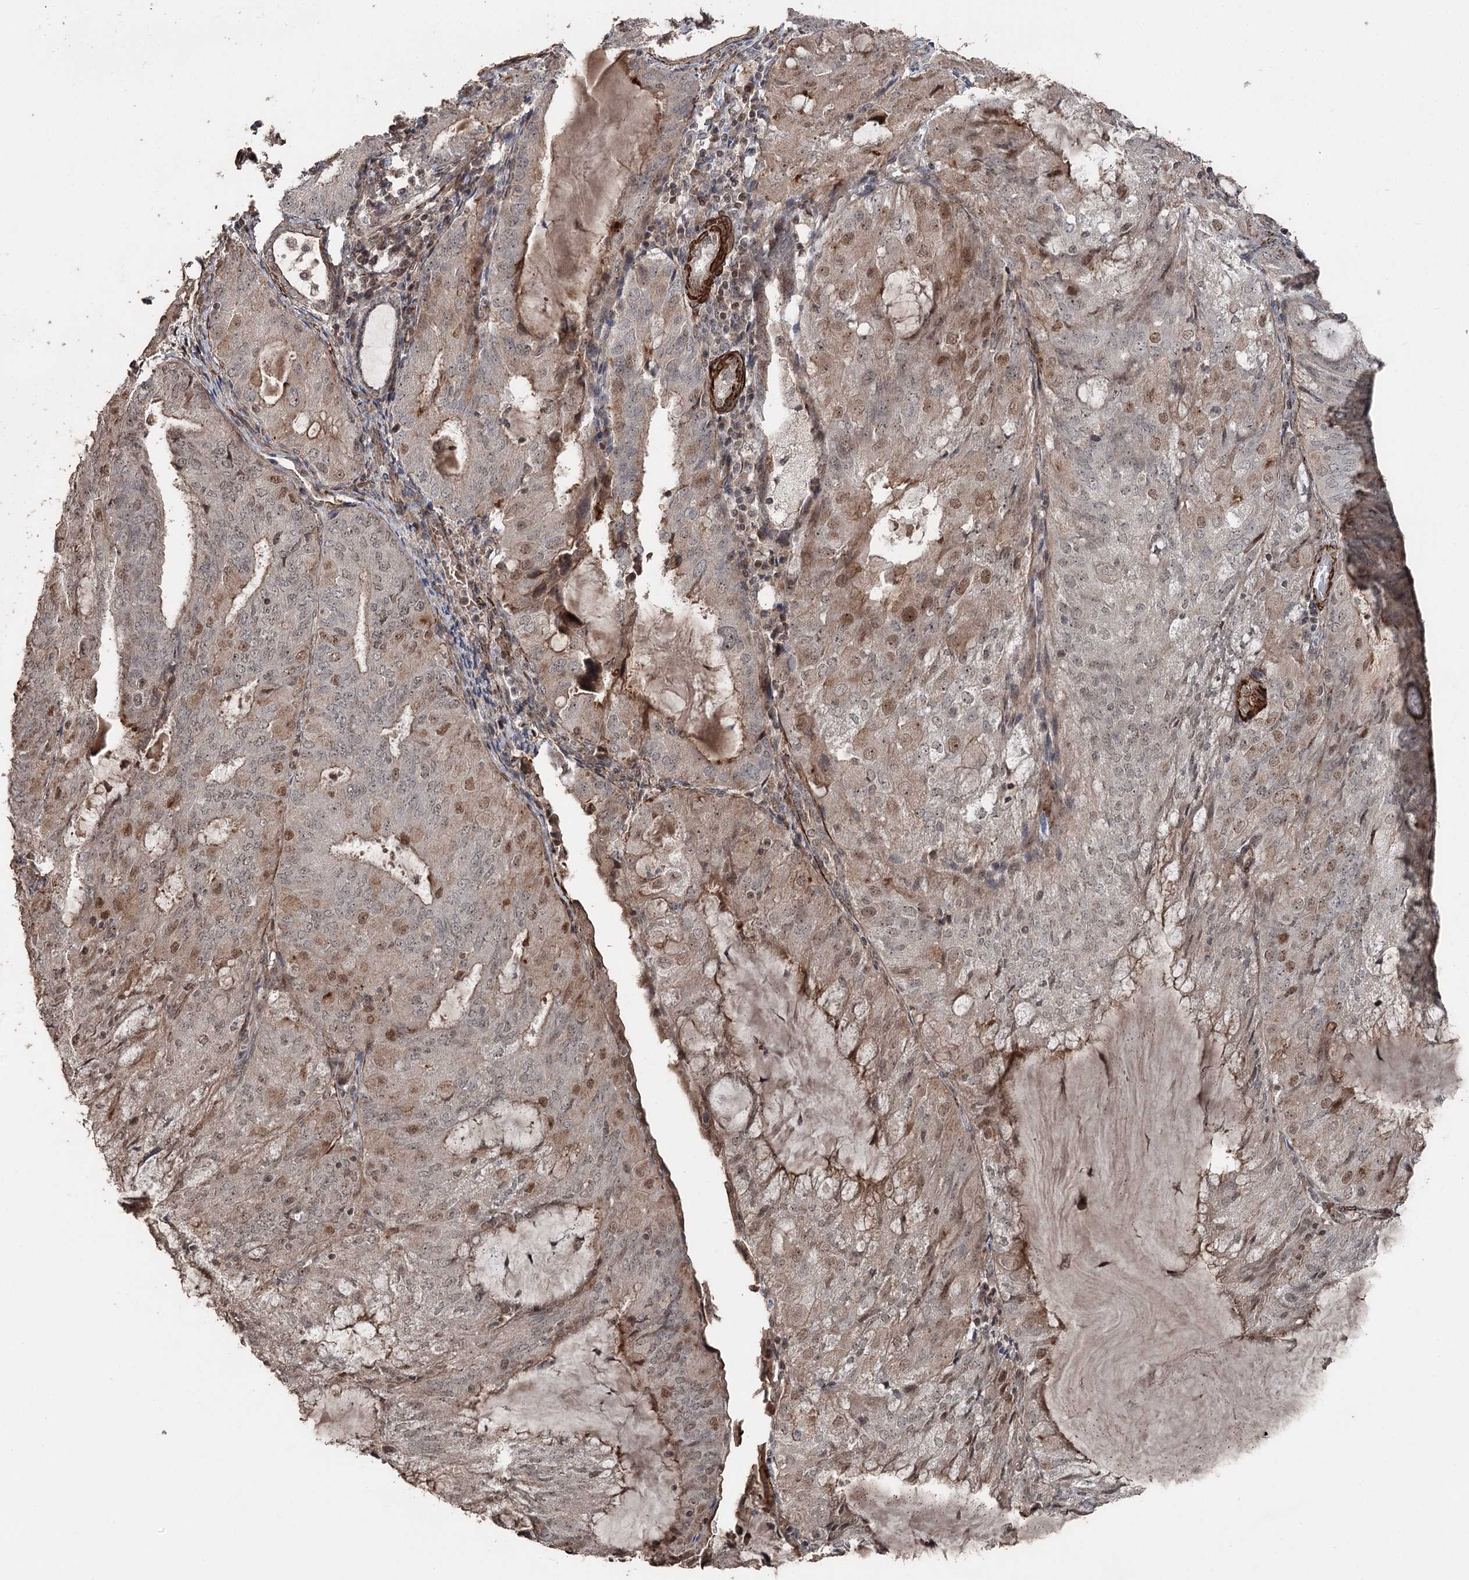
{"staining": {"intensity": "moderate", "quantity": "<25%", "location": "cytoplasmic/membranous,nuclear"}, "tissue": "endometrial cancer", "cell_type": "Tumor cells", "image_type": "cancer", "snomed": [{"axis": "morphology", "description": "Adenocarcinoma, NOS"}, {"axis": "topography", "description": "Endometrium"}], "caption": "Immunohistochemical staining of human adenocarcinoma (endometrial) shows low levels of moderate cytoplasmic/membranous and nuclear protein expression in about <25% of tumor cells.", "gene": "CCDC82", "patient": {"sex": "female", "age": 81}}